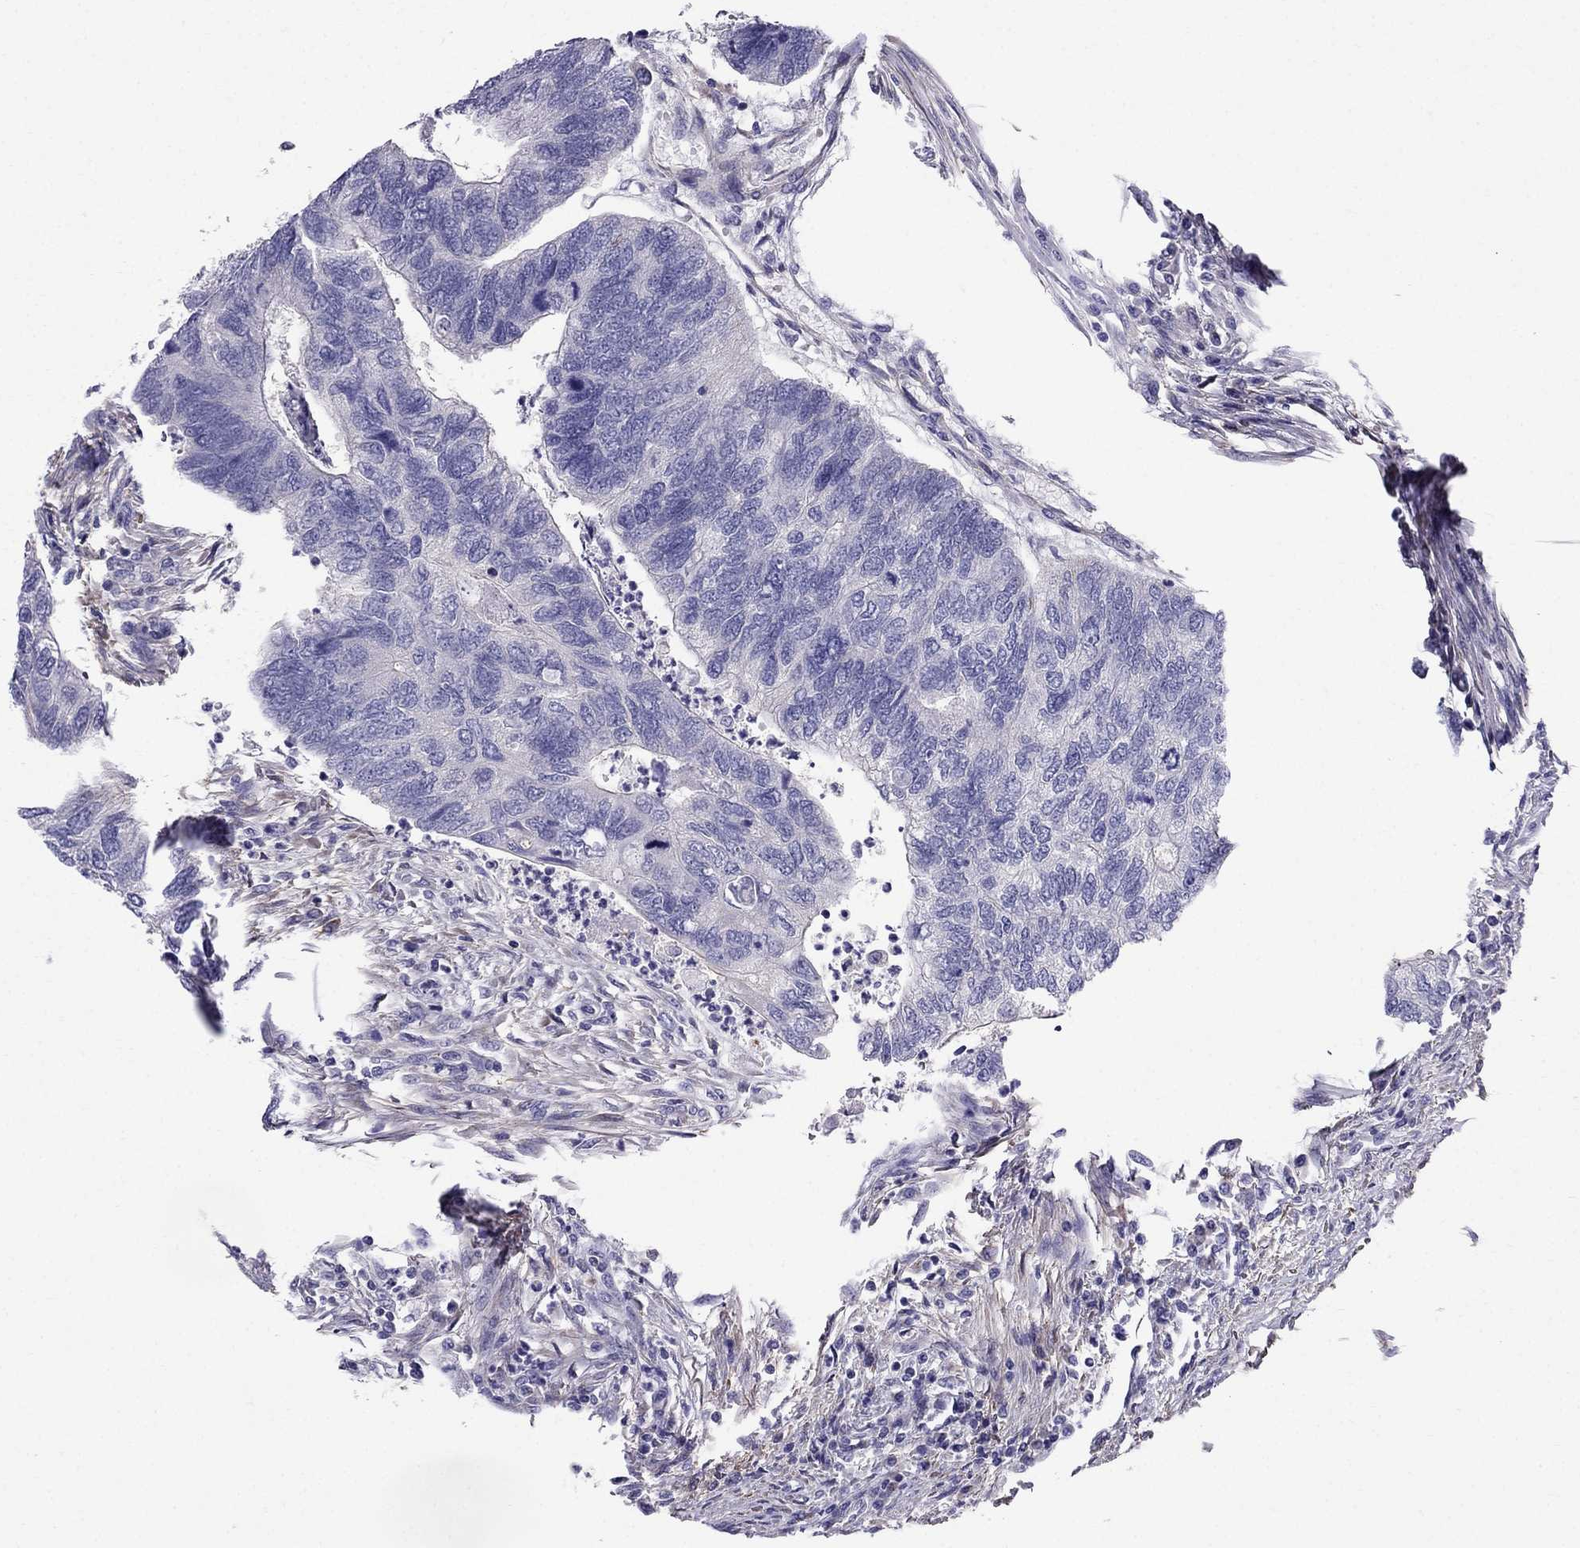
{"staining": {"intensity": "negative", "quantity": "none", "location": "none"}, "tissue": "colorectal cancer", "cell_type": "Tumor cells", "image_type": "cancer", "snomed": [{"axis": "morphology", "description": "Adenocarcinoma, NOS"}, {"axis": "topography", "description": "Colon"}], "caption": "Immunohistochemistry of colorectal cancer displays no positivity in tumor cells.", "gene": "GPR50", "patient": {"sex": "female", "age": 67}}